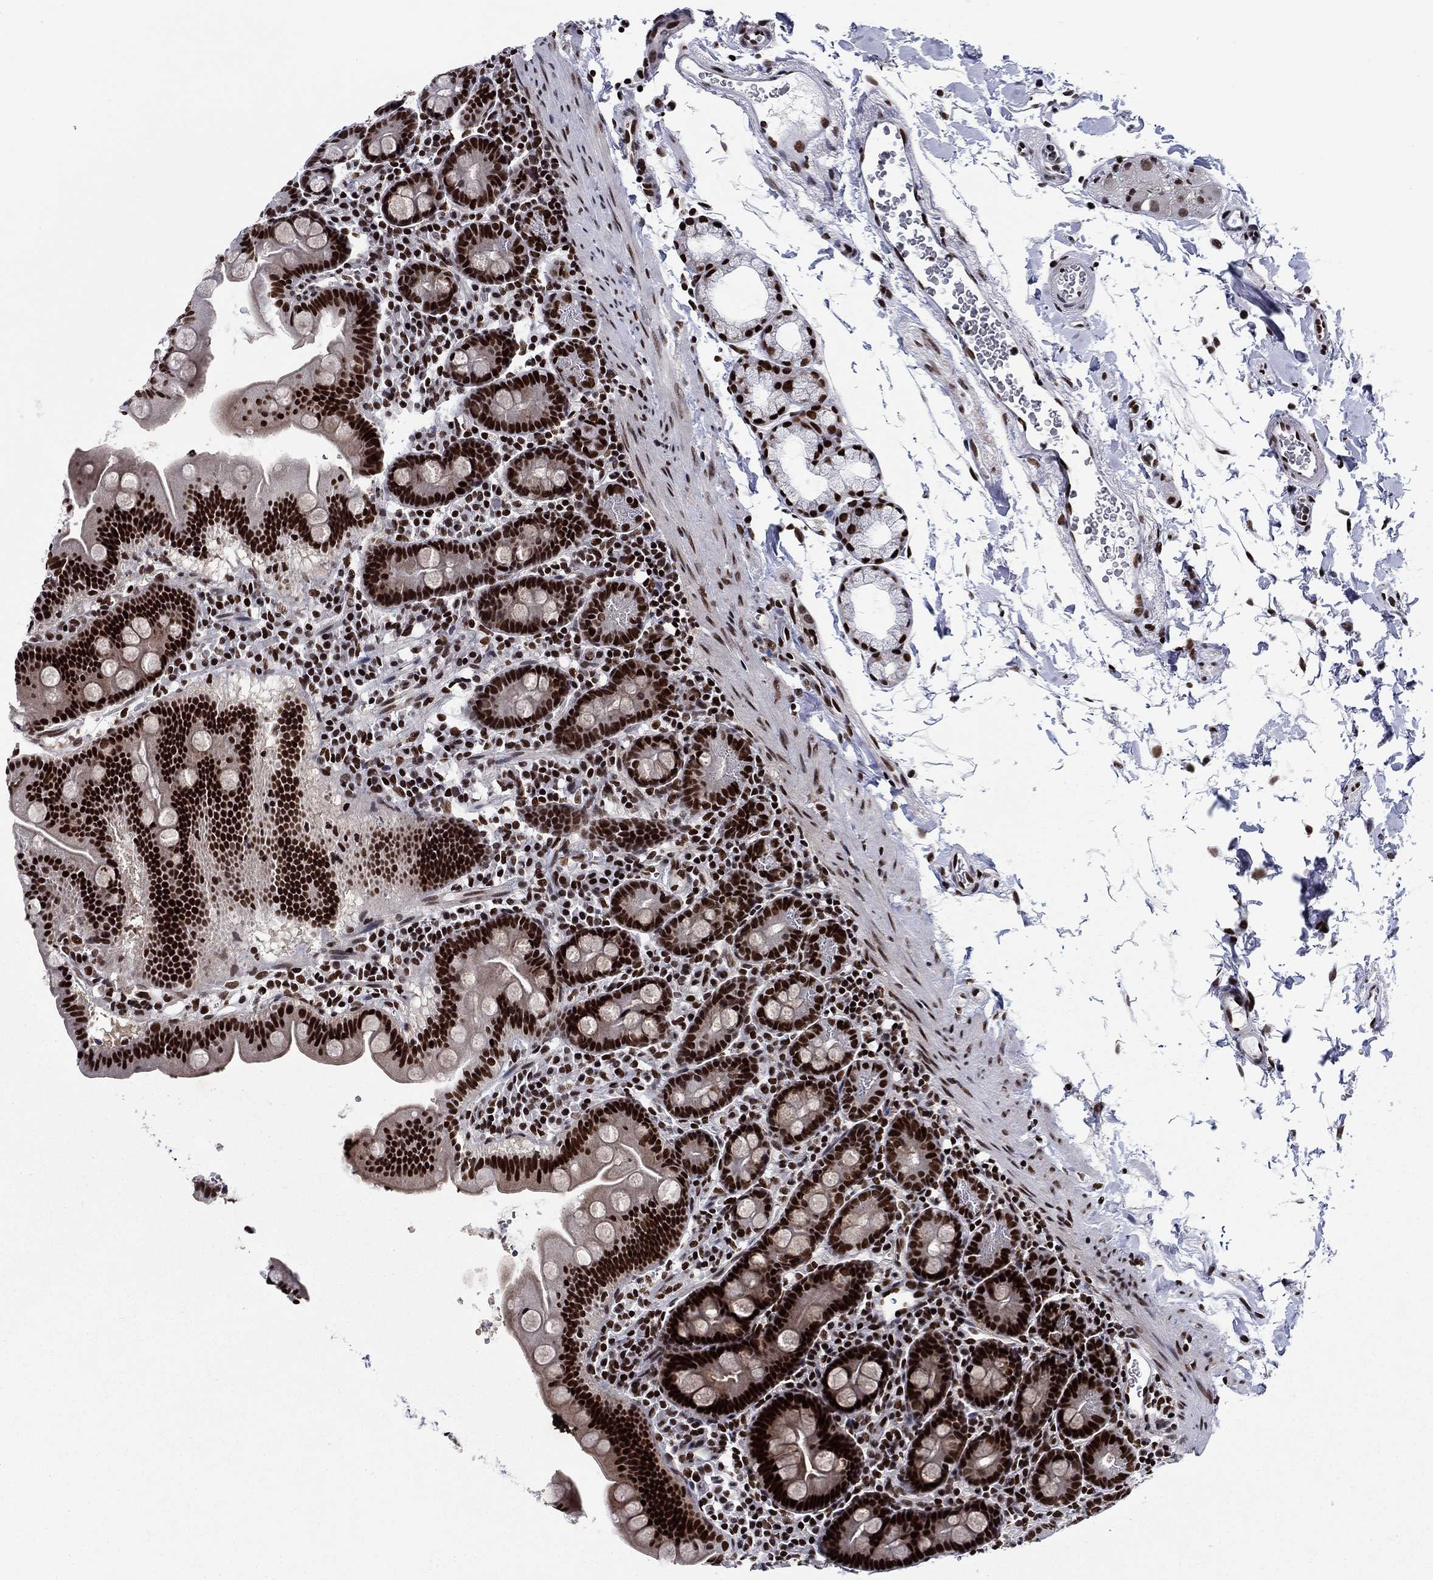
{"staining": {"intensity": "strong", "quantity": ">75%", "location": "nuclear"}, "tissue": "duodenum", "cell_type": "Glandular cells", "image_type": "normal", "snomed": [{"axis": "morphology", "description": "Normal tissue, NOS"}, {"axis": "topography", "description": "Duodenum"}], "caption": "IHC micrograph of normal human duodenum stained for a protein (brown), which demonstrates high levels of strong nuclear staining in about >75% of glandular cells.", "gene": "RPRD1B", "patient": {"sex": "male", "age": 59}}